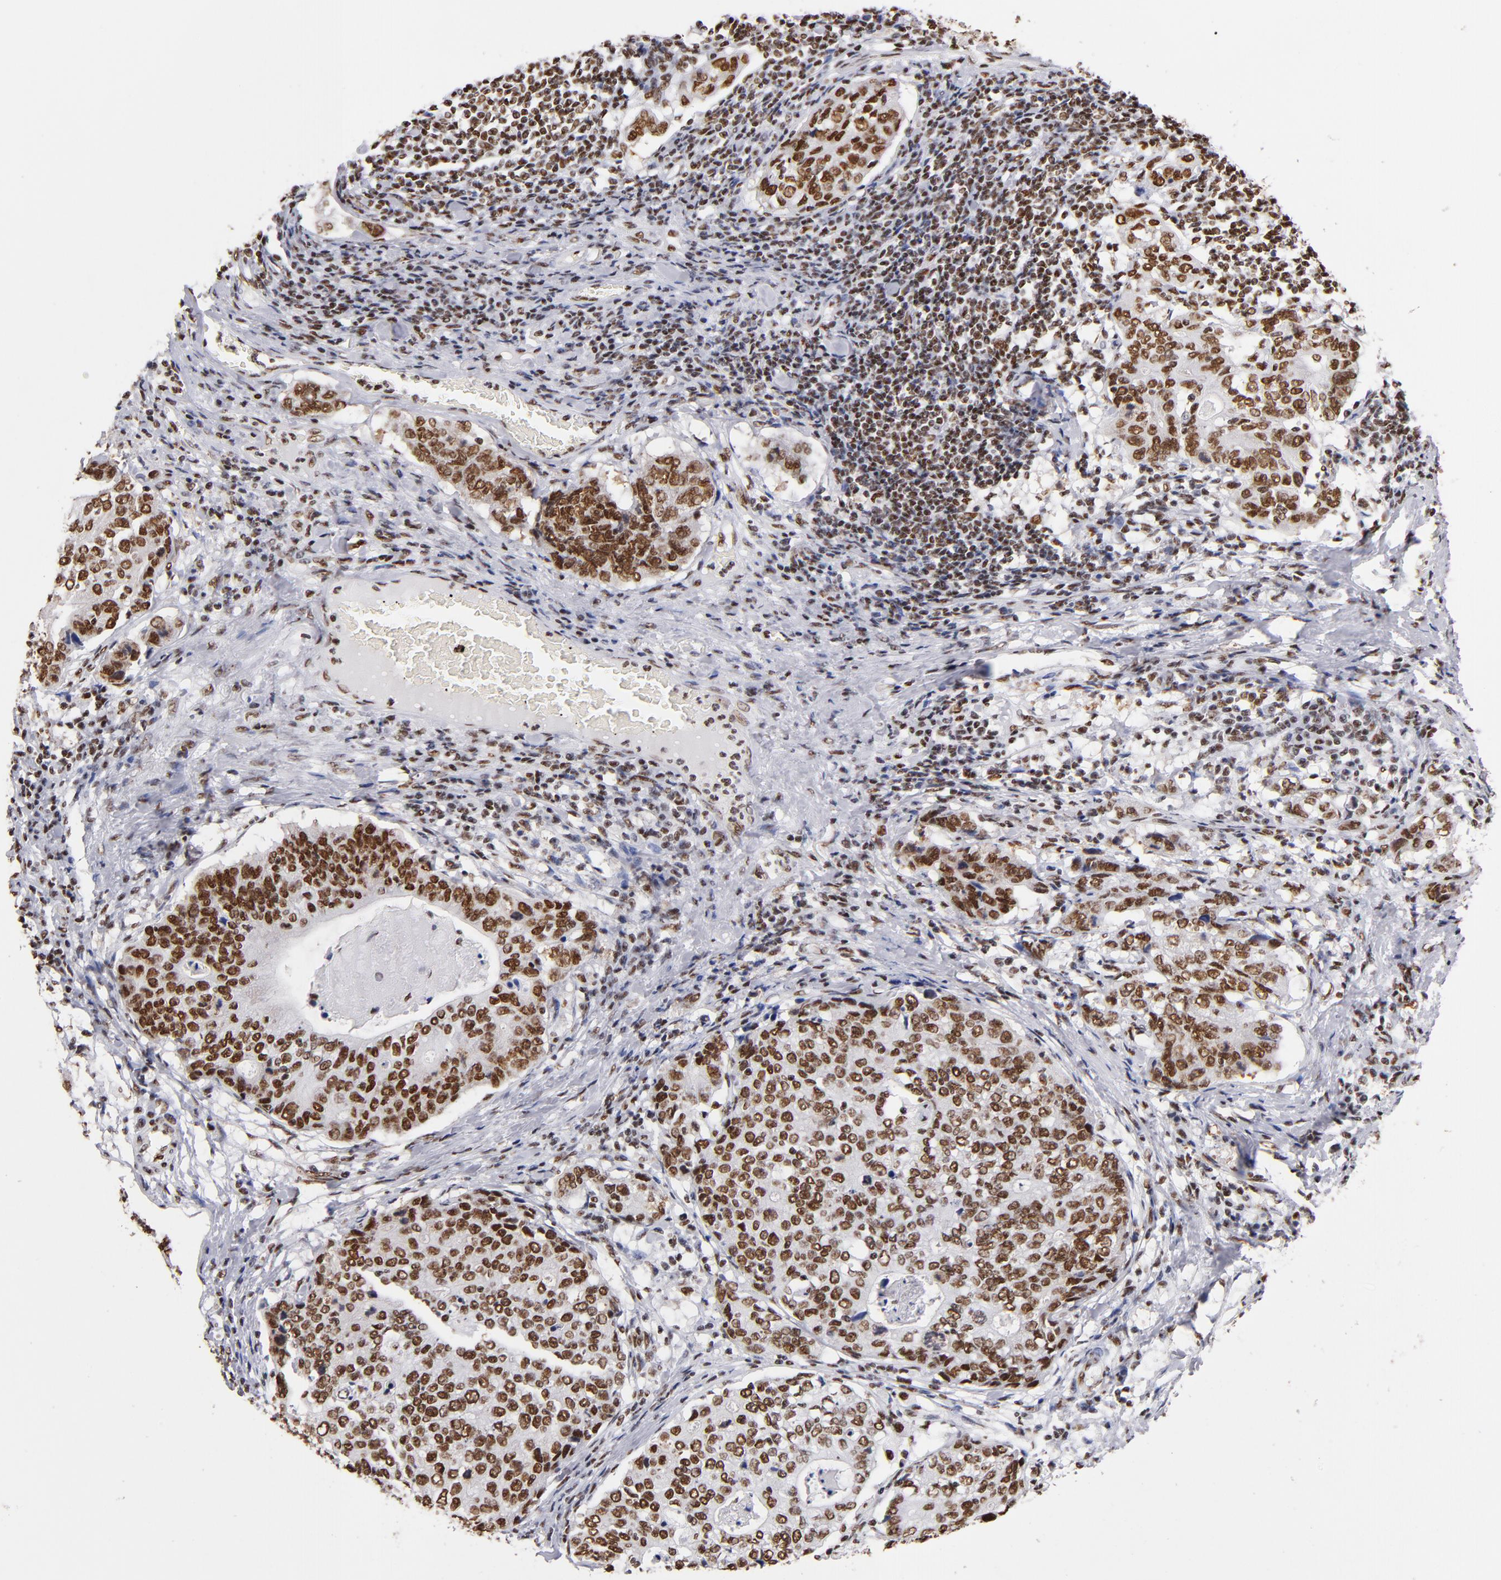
{"staining": {"intensity": "strong", "quantity": ">75%", "location": "nuclear"}, "tissue": "stomach cancer", "cell_type": "Tumor cells", "image_type": "cancer", "snomed": [{"axis": "morphology", "description": "Adenocarcinoma, NOS"}, {"axis": "topography", "description": "Esophagus"}, {"axis": "topography", "description": "Stomach"}], "caption": "Immunohistochemistry micrograph of stomach adenocarcinoma stained for a protein (brown), which shows high levels of strong nuclear staining in about >75% of tumor cells.", "gene": "MRE11", "patient": {"sex": "male", "age": 74}}